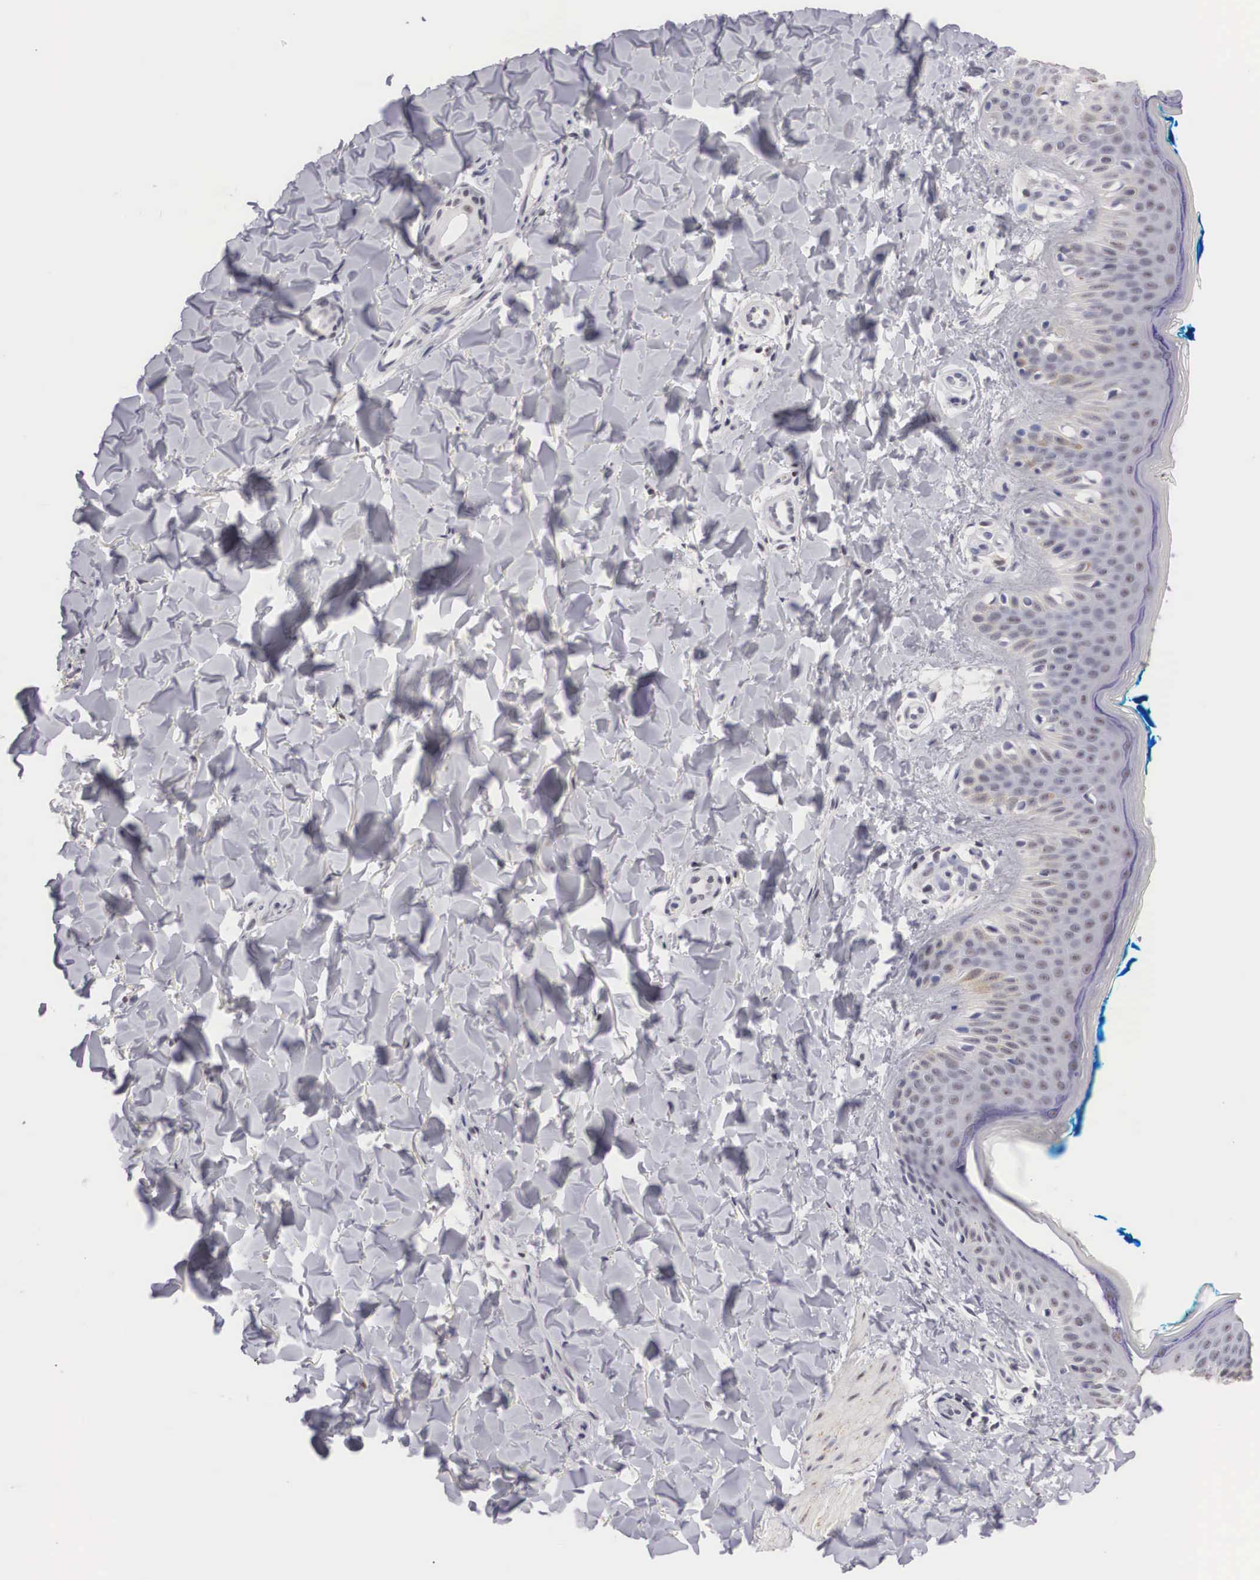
{"staining": {"intensity": "negative", "quantity": "none", "location": "none"}, "tissue": "skin", "cell_type": "Fibroblasts", "image_type": "normal", "snomed": [{"axis": "morphology", "description": "Normal tissue, NOS"}, {"axis": "topography", "description": "Skin"}], "caption": "This is an immunohistochemistry (IHC) photomicrograph of benign human skin. There is no staining in fibroblasts.", "gene": "FAM47A", "patient": {"sex": "female", "age": 17}}